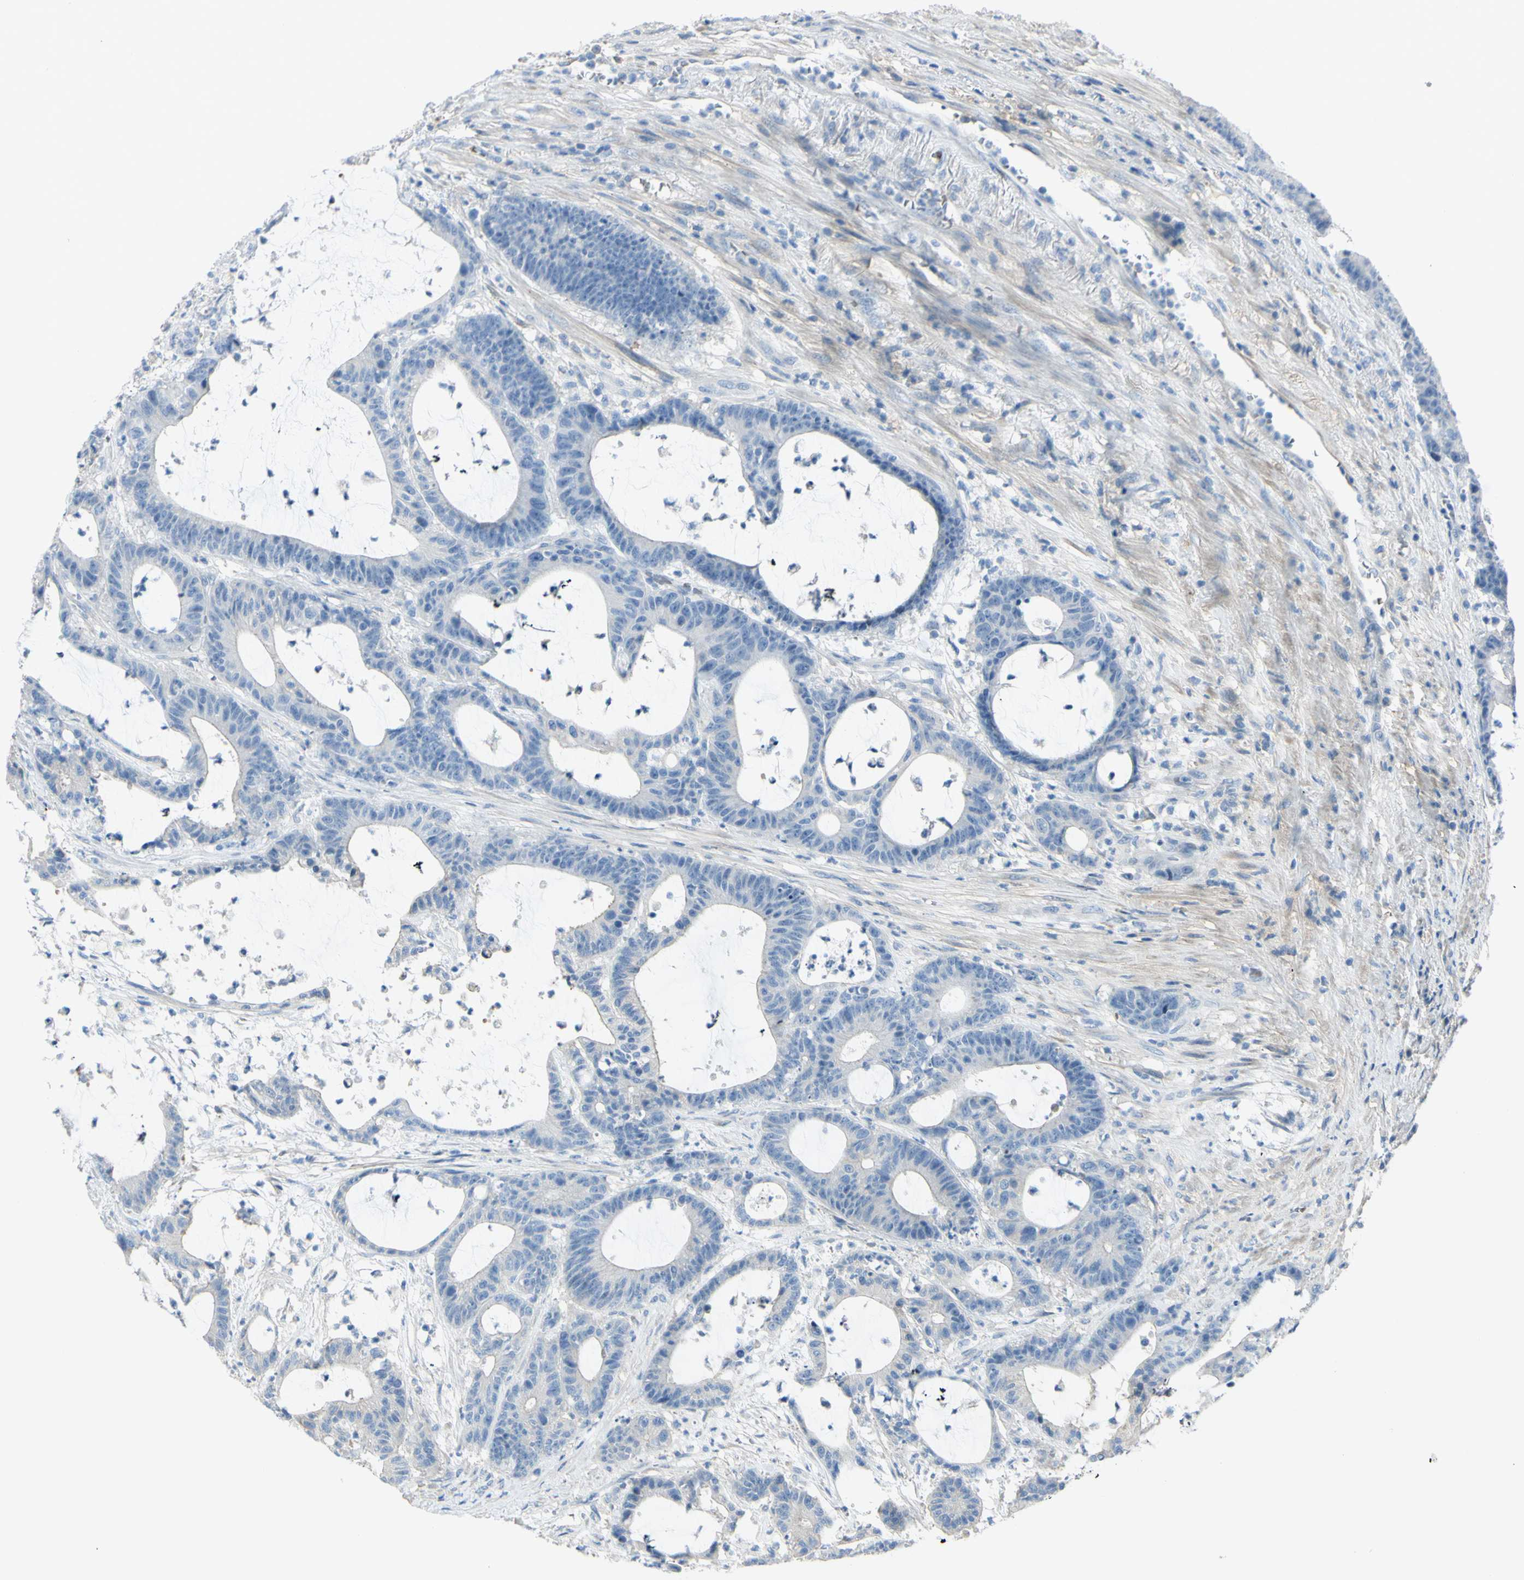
{"staining": {"intensity": "negative", "quantity": "none", "location": "none"}, "tissue": "colorectal cancer", "cell_type": "Tumor cells", "image_type": "cancer", "snomed": [{"axis": "morphology", "description": "Adenocarcinoma, NOS"}, {"axis": "topography", "description": "Colon"}], "caption": "This is a micrograph of immunohistochemistry staining of colorectal cancer, which shows no staining in tumor cells.", "gene": "NCBP2L", "patient": {"sex": "female", "age": 84}}